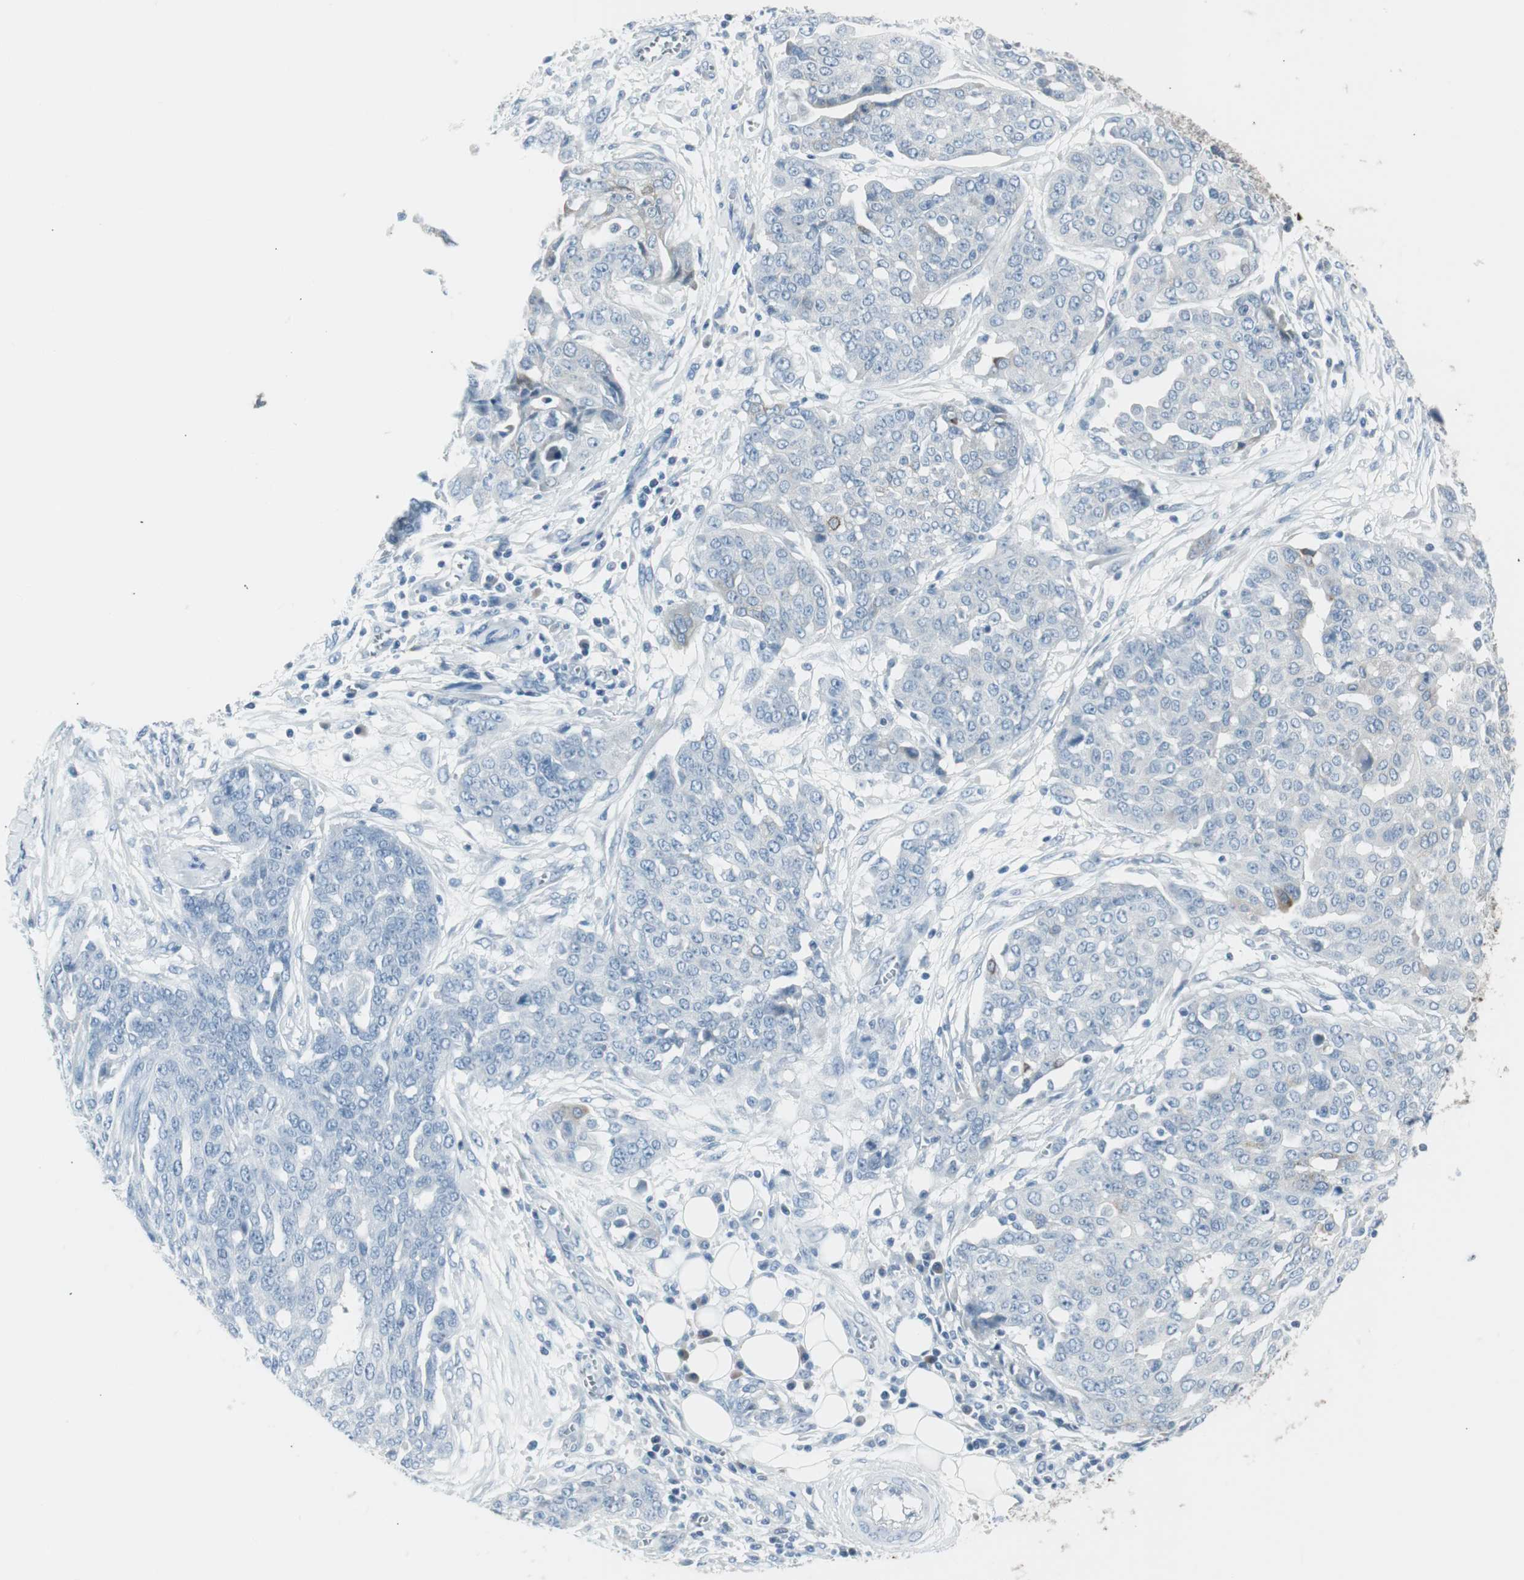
{"staining": {"intensity": "negative", "quantity": "none", "location": "none"}, "tissue": "ovarian cancer", "cell_type": "Tumor cells", "image_type": "cancer", "snomed": [{"axis": "morphology", "description": "Cystadenocarcinoma, serous, NOS"}, {"axis": "topography", "description": "Soft tissue"}, {"axis": "topography", "description": "Ovary"}], "caption": "Immunohistochemistry (IHC) photomicrograph of ovarian serous cystadenocarcinoma stained for a protein (brown), which reveals no positivity in tumor cells.", "gene": "AGR2", "patient": {"sex": "female", "age": 57}}